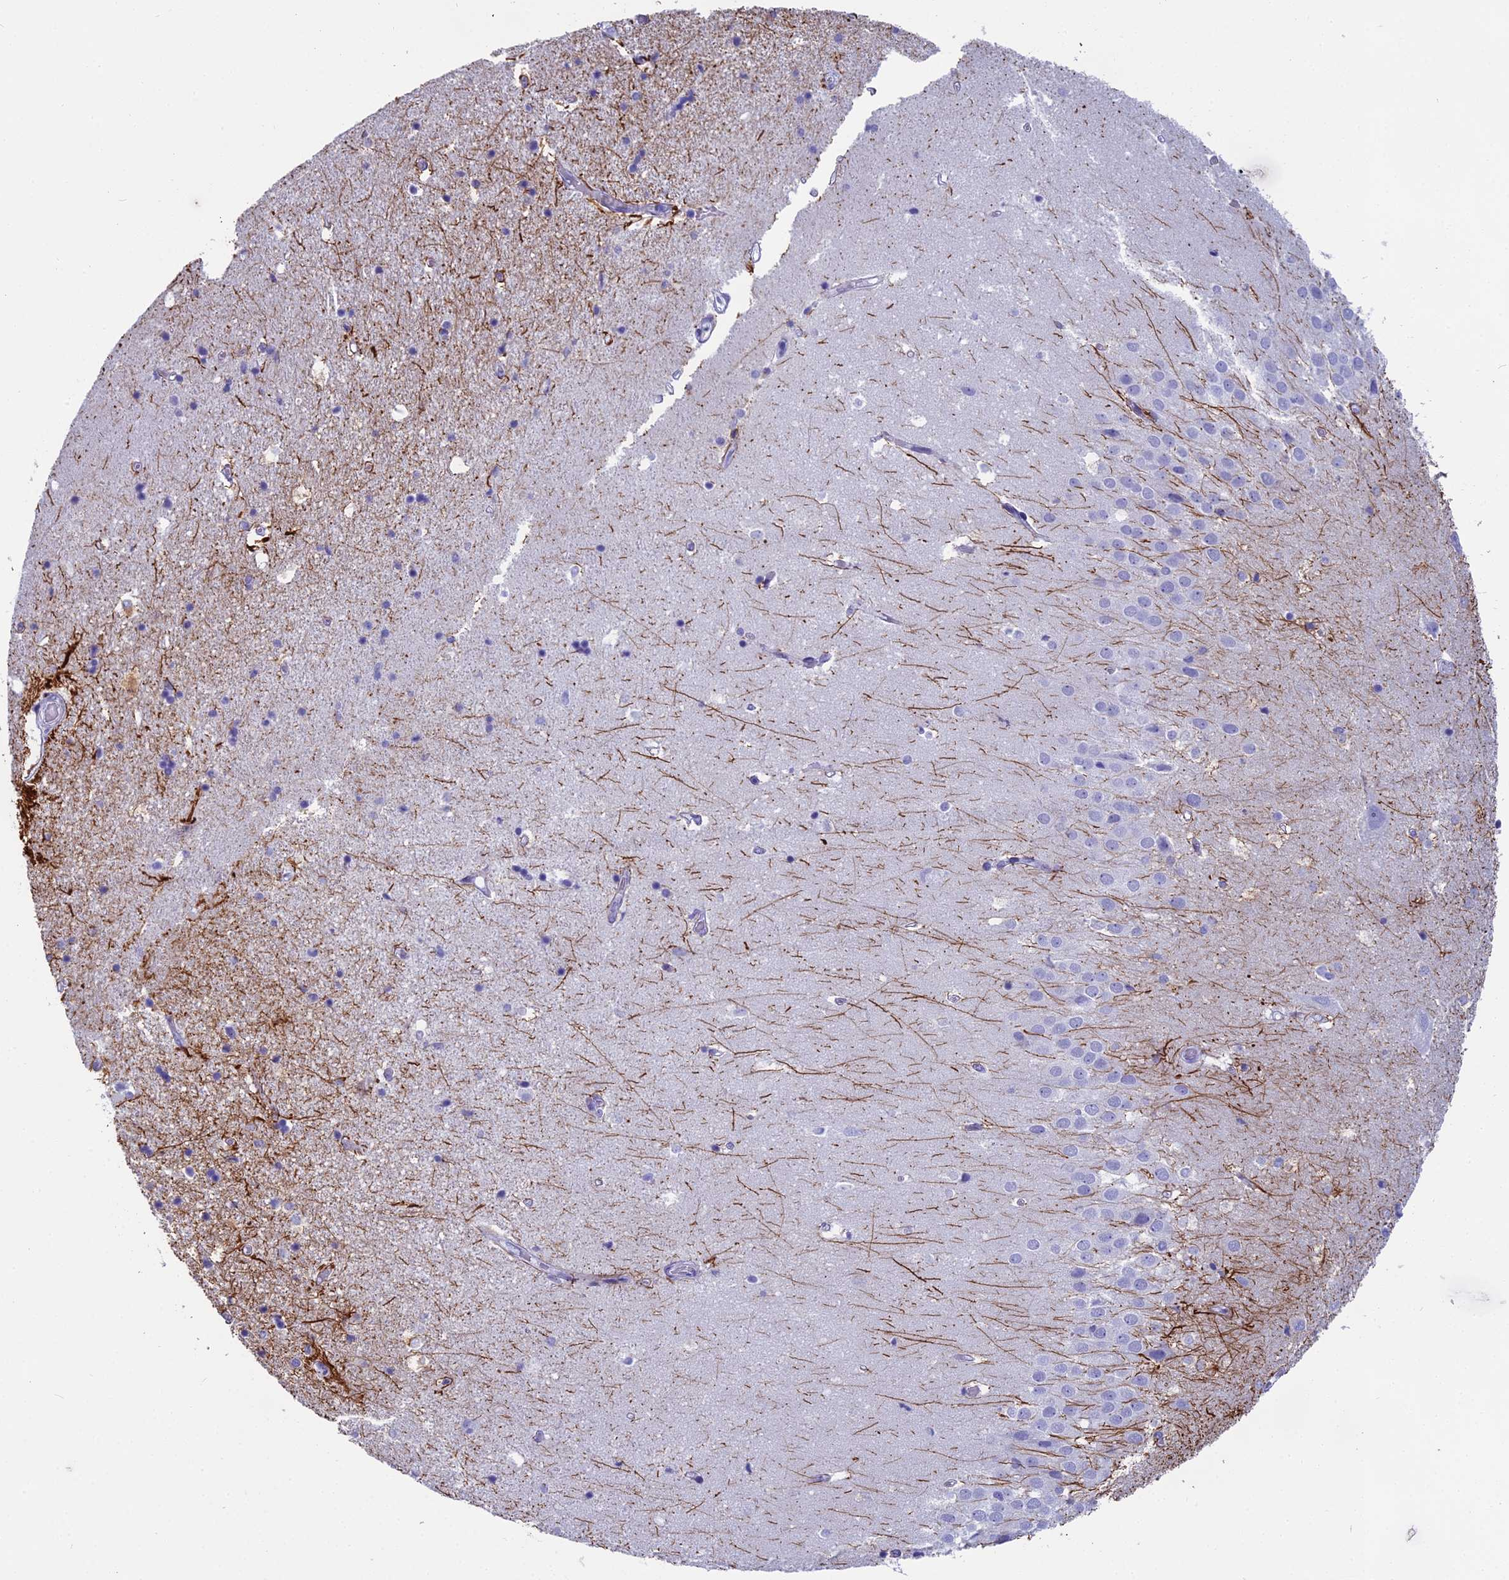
{"staining": {"intensity": "strong", "quantity": "<25%", "location": "cytoplasmic/membranous"}, "tissue": "hippocampus", "cell_type": "Glial cells", "image_type": "normal", "snomed": [{"axis": "morphology", "description": "Normal tissue, NOS"}, {"axis": "topography", "description": "Hippocampus"}], "caption": "Hippocampus stained for a protein (brown) shows strong cytoplasmic/membranous positive staining in approximately <25% of glial cells.", "gene": "UNC80", "patient": {"sex": "female", "age": 52}}